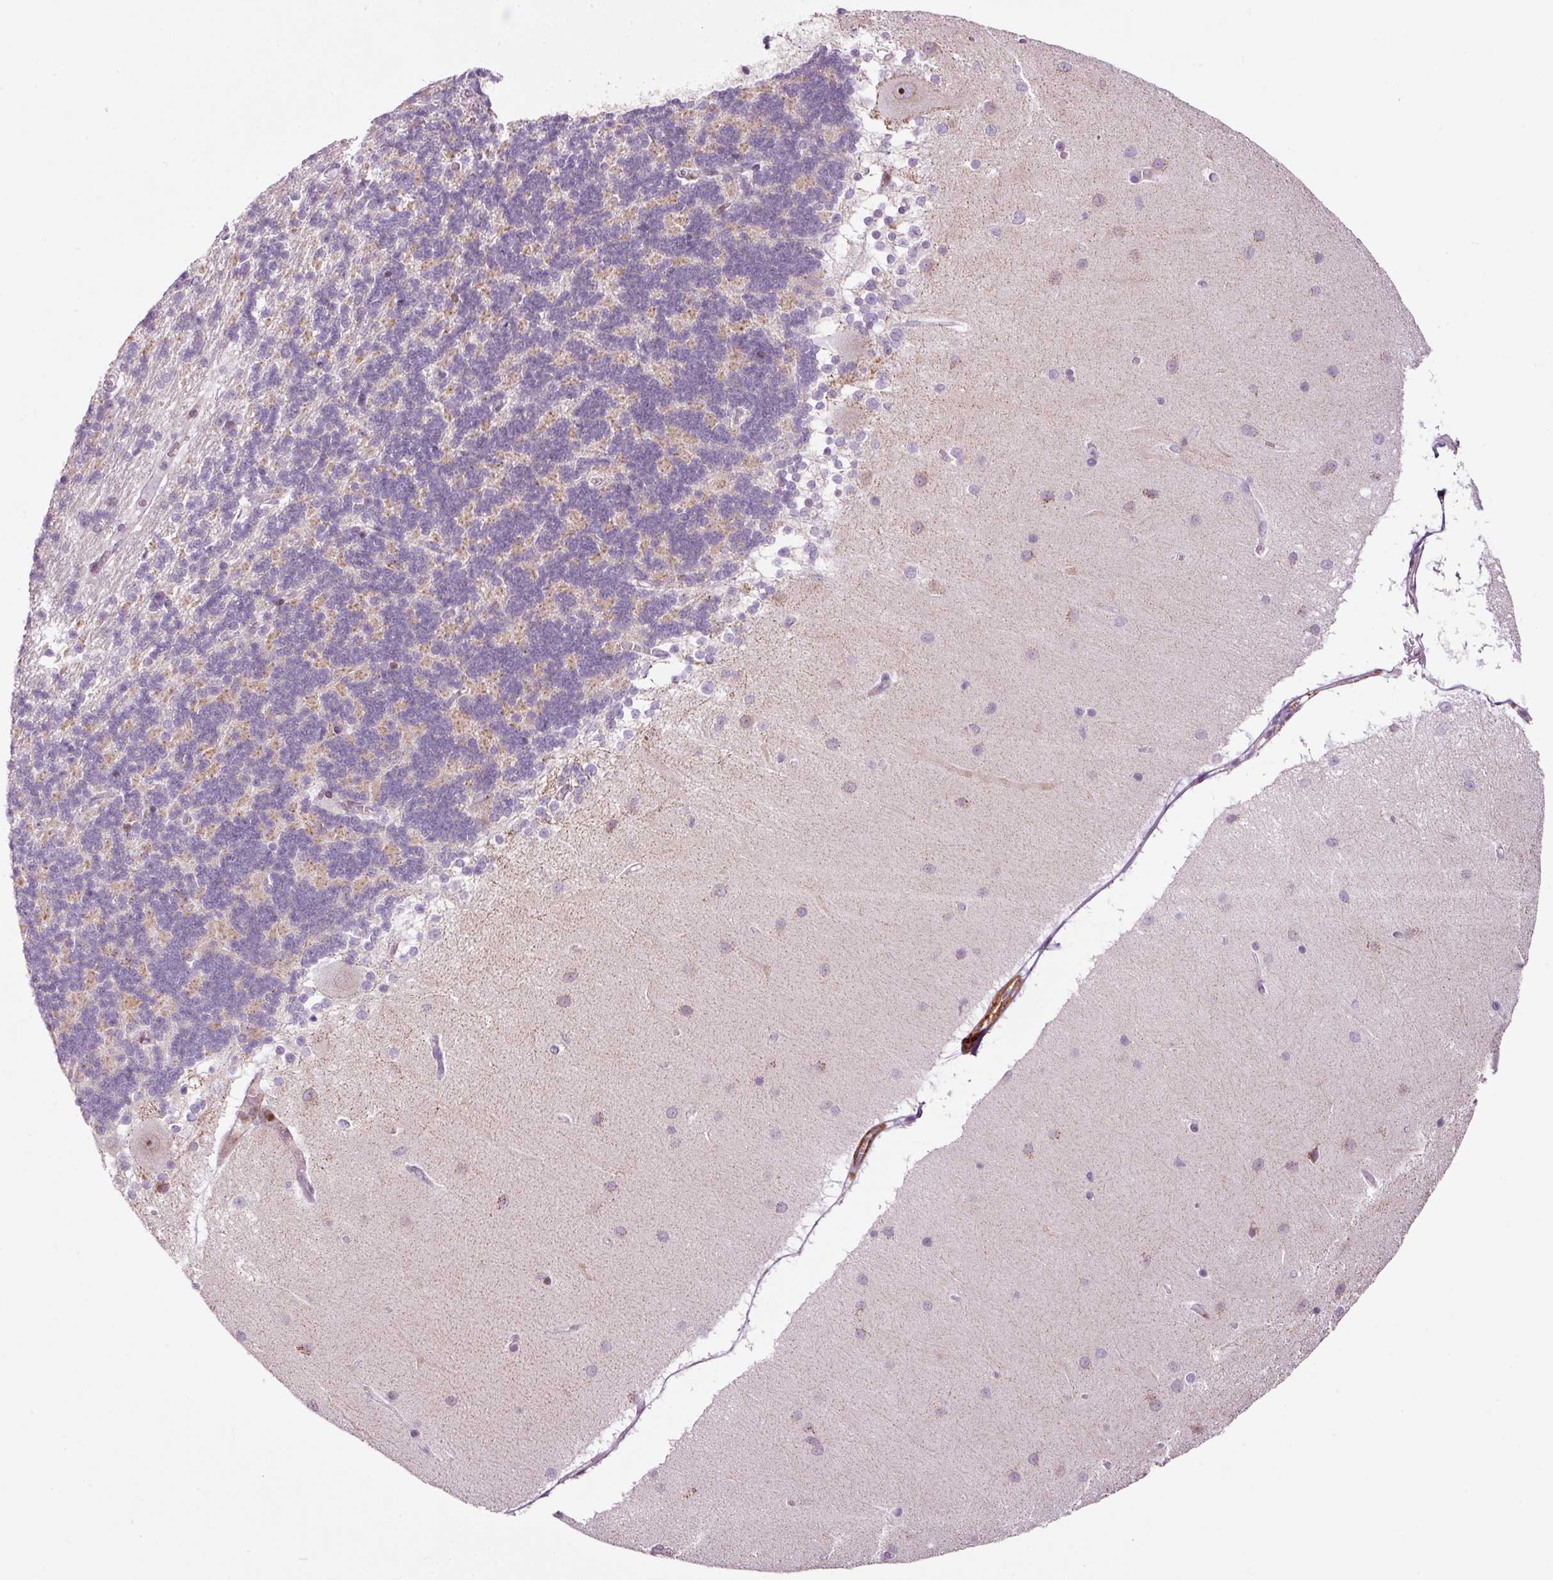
{"staining": {"intensity": "weak", "quantity": "25%-75%", "location": "cytoplasmic/membranous"}, "tissue": "cerebellum", "cell_type": "Cells in granular layer", "image_type": "normal", "snomed": [{"axis": "morphology", "description": "Normal tissue, NOS"}, {"axis": "topography", "description": "Cerebellum"}], "caption": "Immunohistochemistry (IHC) photomicrograph of normal cerebellum stained for a protein (brown), which exhibits low levels of weak cytoplasmic/membranous positivity in approximately 25%-75% of cells in granular layer.", "gene": "ANKRD20A1", "patient": {"sex": "female", "age": 54}}